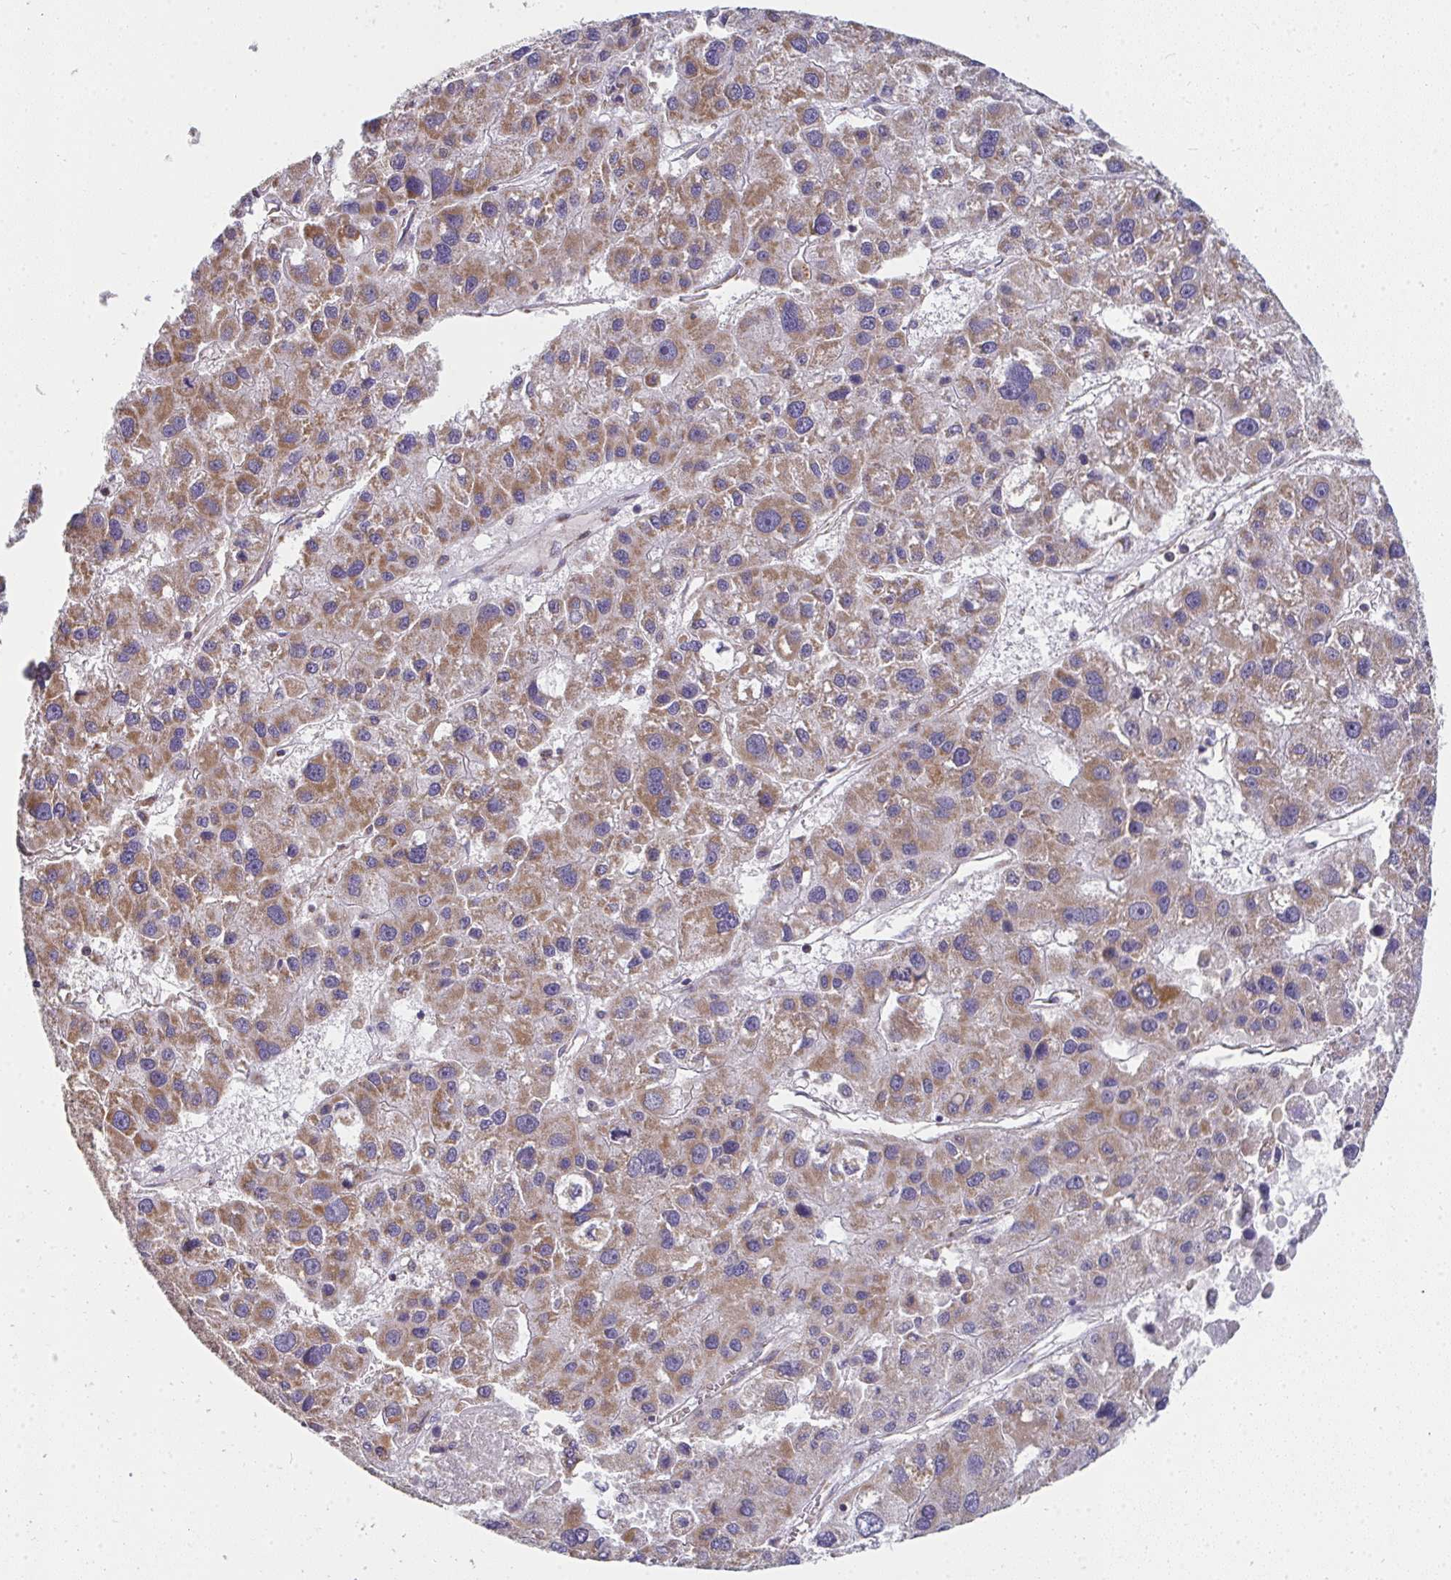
{"staining": {"intensity": "moderate", "quantity": "25%-75%", "location": "cytoplasmic/membranous"}, "tissue": "liver cancer", "cell_type": "Tumor cells", "image_type": "cancer", "snomed": [{"axis": "morphology", "description": "Carcinoma, Hepatocellular, NOS"}, {"axis": "topography", "description": "Liver"}], "caption": "An IHC image of tumor tissue is shown. Protein staining in brown highlights moderate cytoplasmic/membranous positivity in liver cancer within tumor cells. (DAB IHC, brown staining for protein, blue staining for nuclei).", "gene": "FAHD1", "patient": {"sex": "male", "age": 73}}